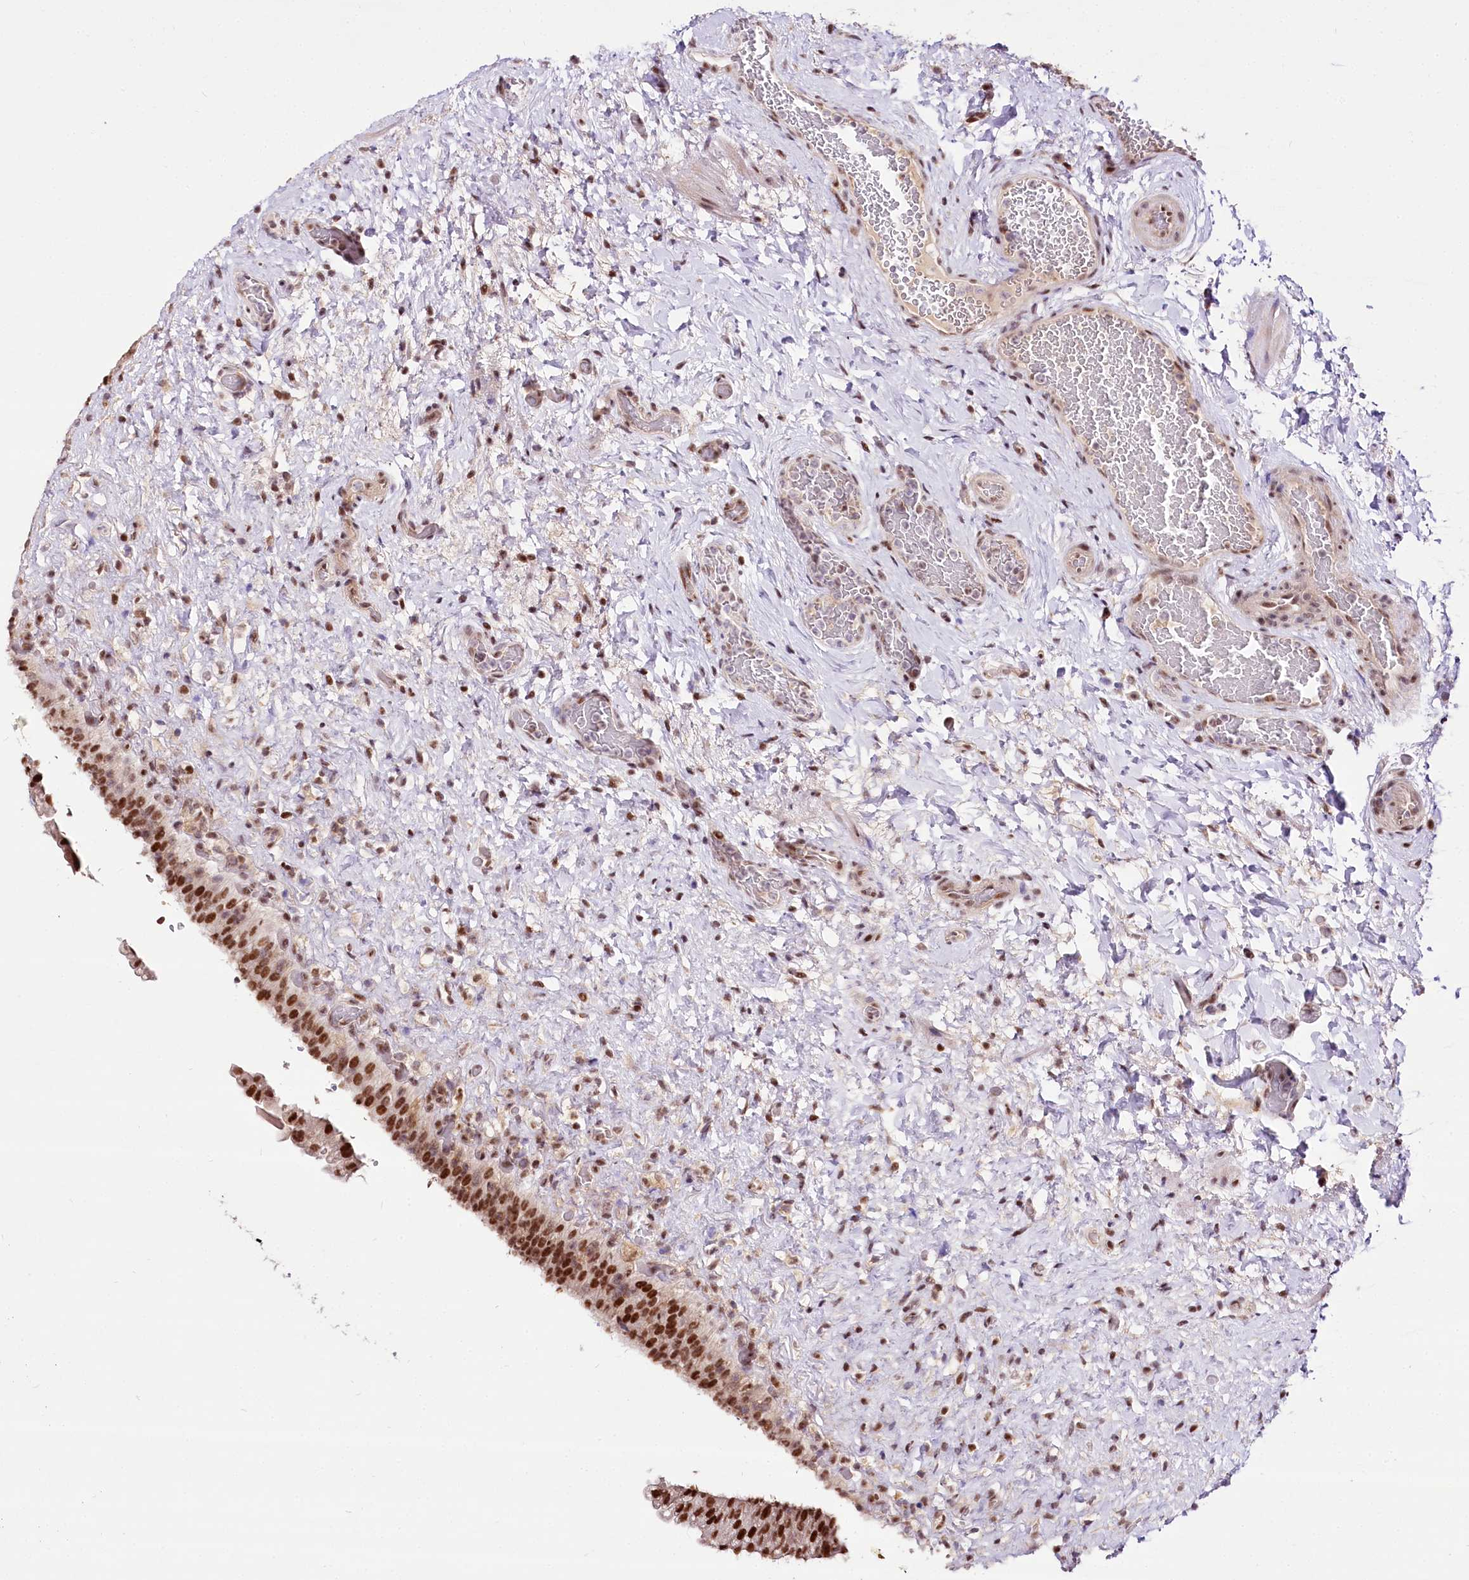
{"staining": {"intensity": "strong", "quantity": ">75%", "location": "nuclear"}, "tissue": "urinary bladder", "cell_type": "Urothelial cells", "image_type": "normal", "snomed": [{"axis": "morphology", "description": "Normal tissue, NOS"}, {"axis": "topography", "description": "Urinary bladder"}], "caption": "The photomicrograph shows a brown stain indicating the presence of a protein in the nuclear of urothelial cells in urinary bladder. The protein is shown in brown color, while the nuclei are stained blue.", "gene": "POLA2", "patient": {"sex": "female", "age": 27}}